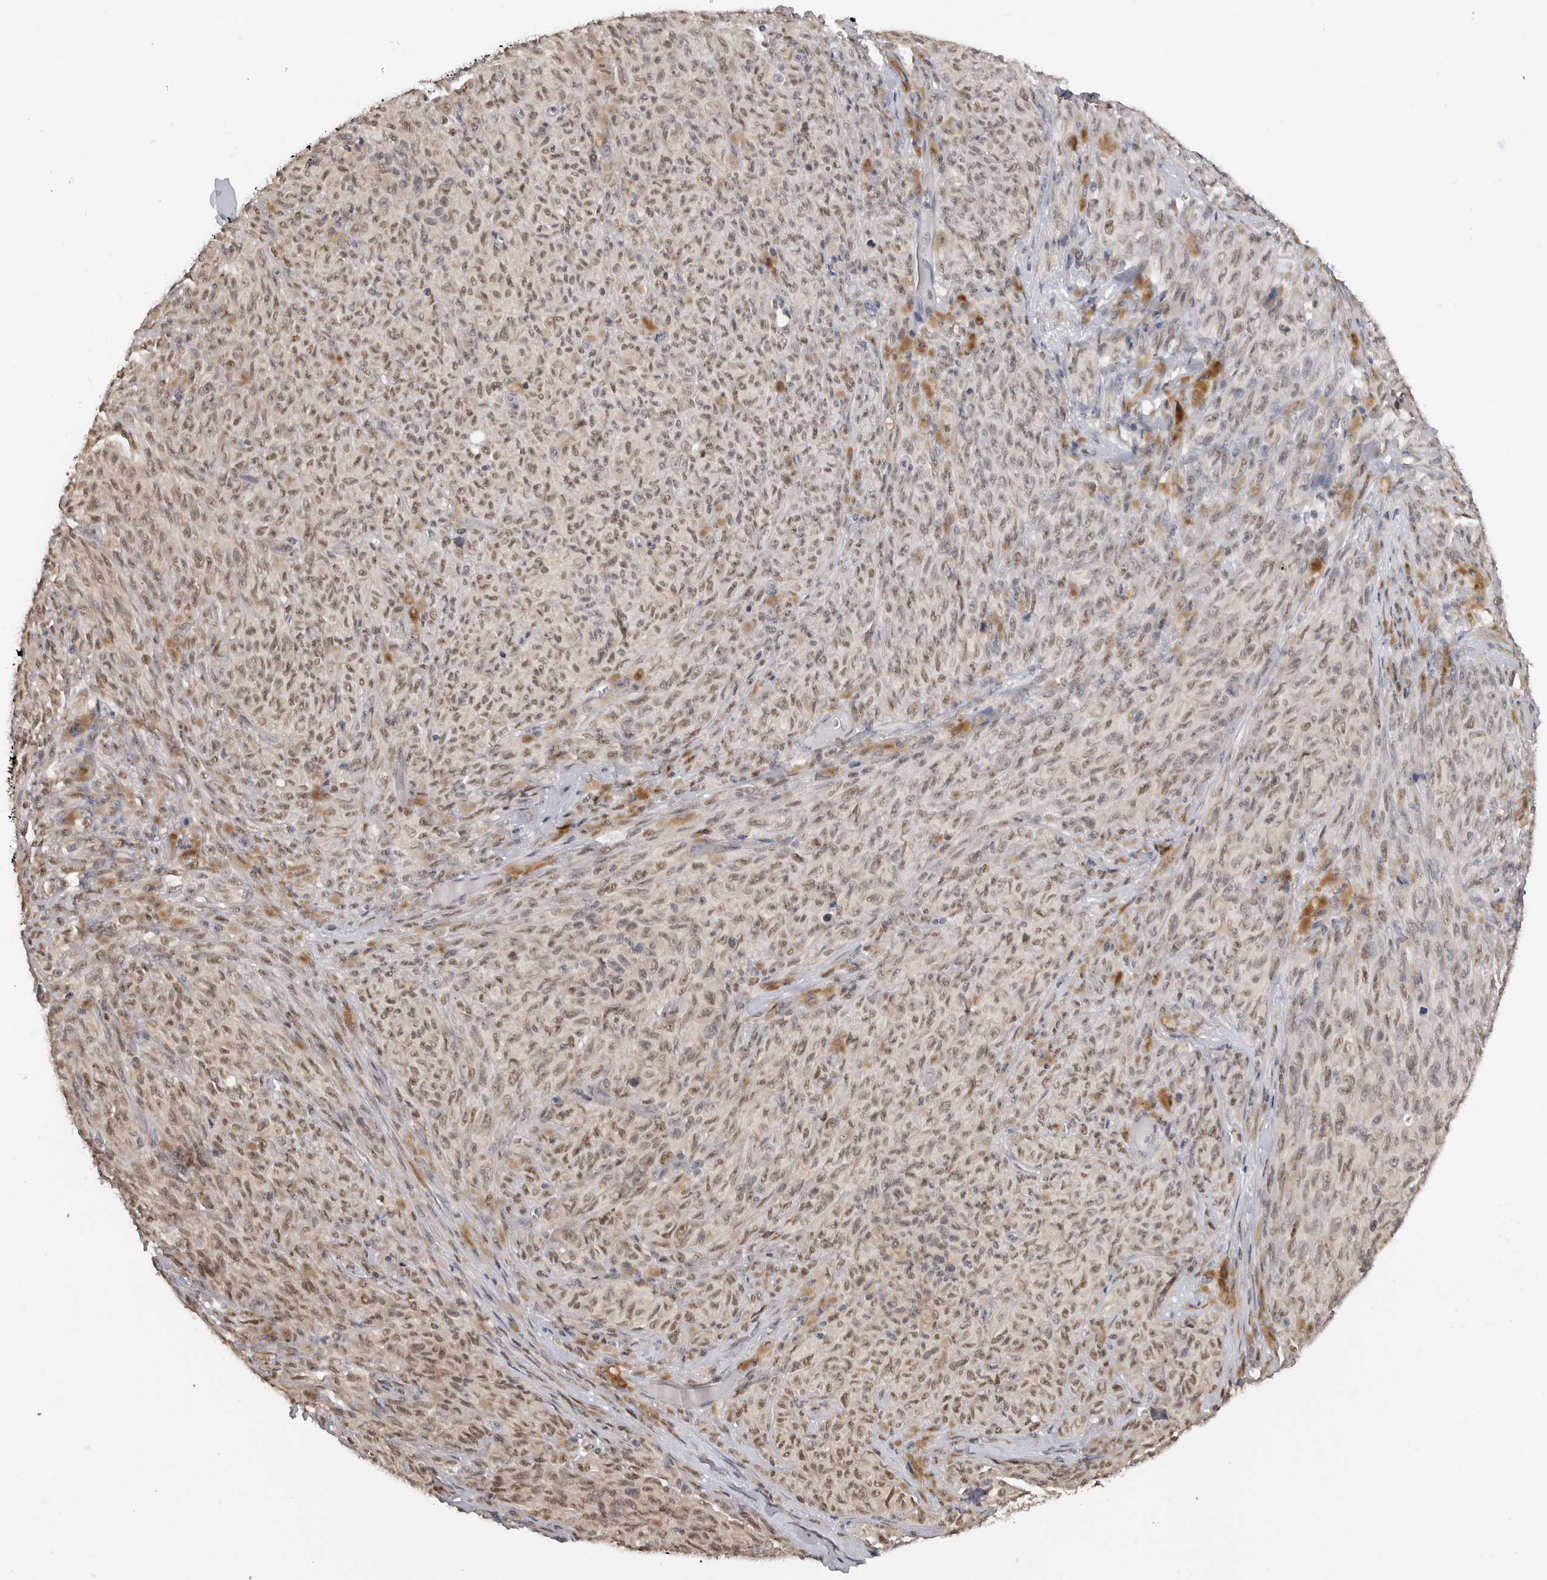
{"staining": {"intensity": "moderate", "quantity": ">75%", "location": "nuclear"}, "tissue": "melanoma", "cell_type": "Tumor cells", "image_type": "cancer", "snomed": [{"axis": "morphology", "description": "Malignant melanoma, NOS"}, {"axis": "topography", "description": "Skin"}], "caption": "IHC (DAB) staining of human malignant melanoma displays moderate nuclear protein positivity in approximately >75% of tumor cells.", "gene": "SMARCC1", "patient": {"sex": "female", "age": 82}}